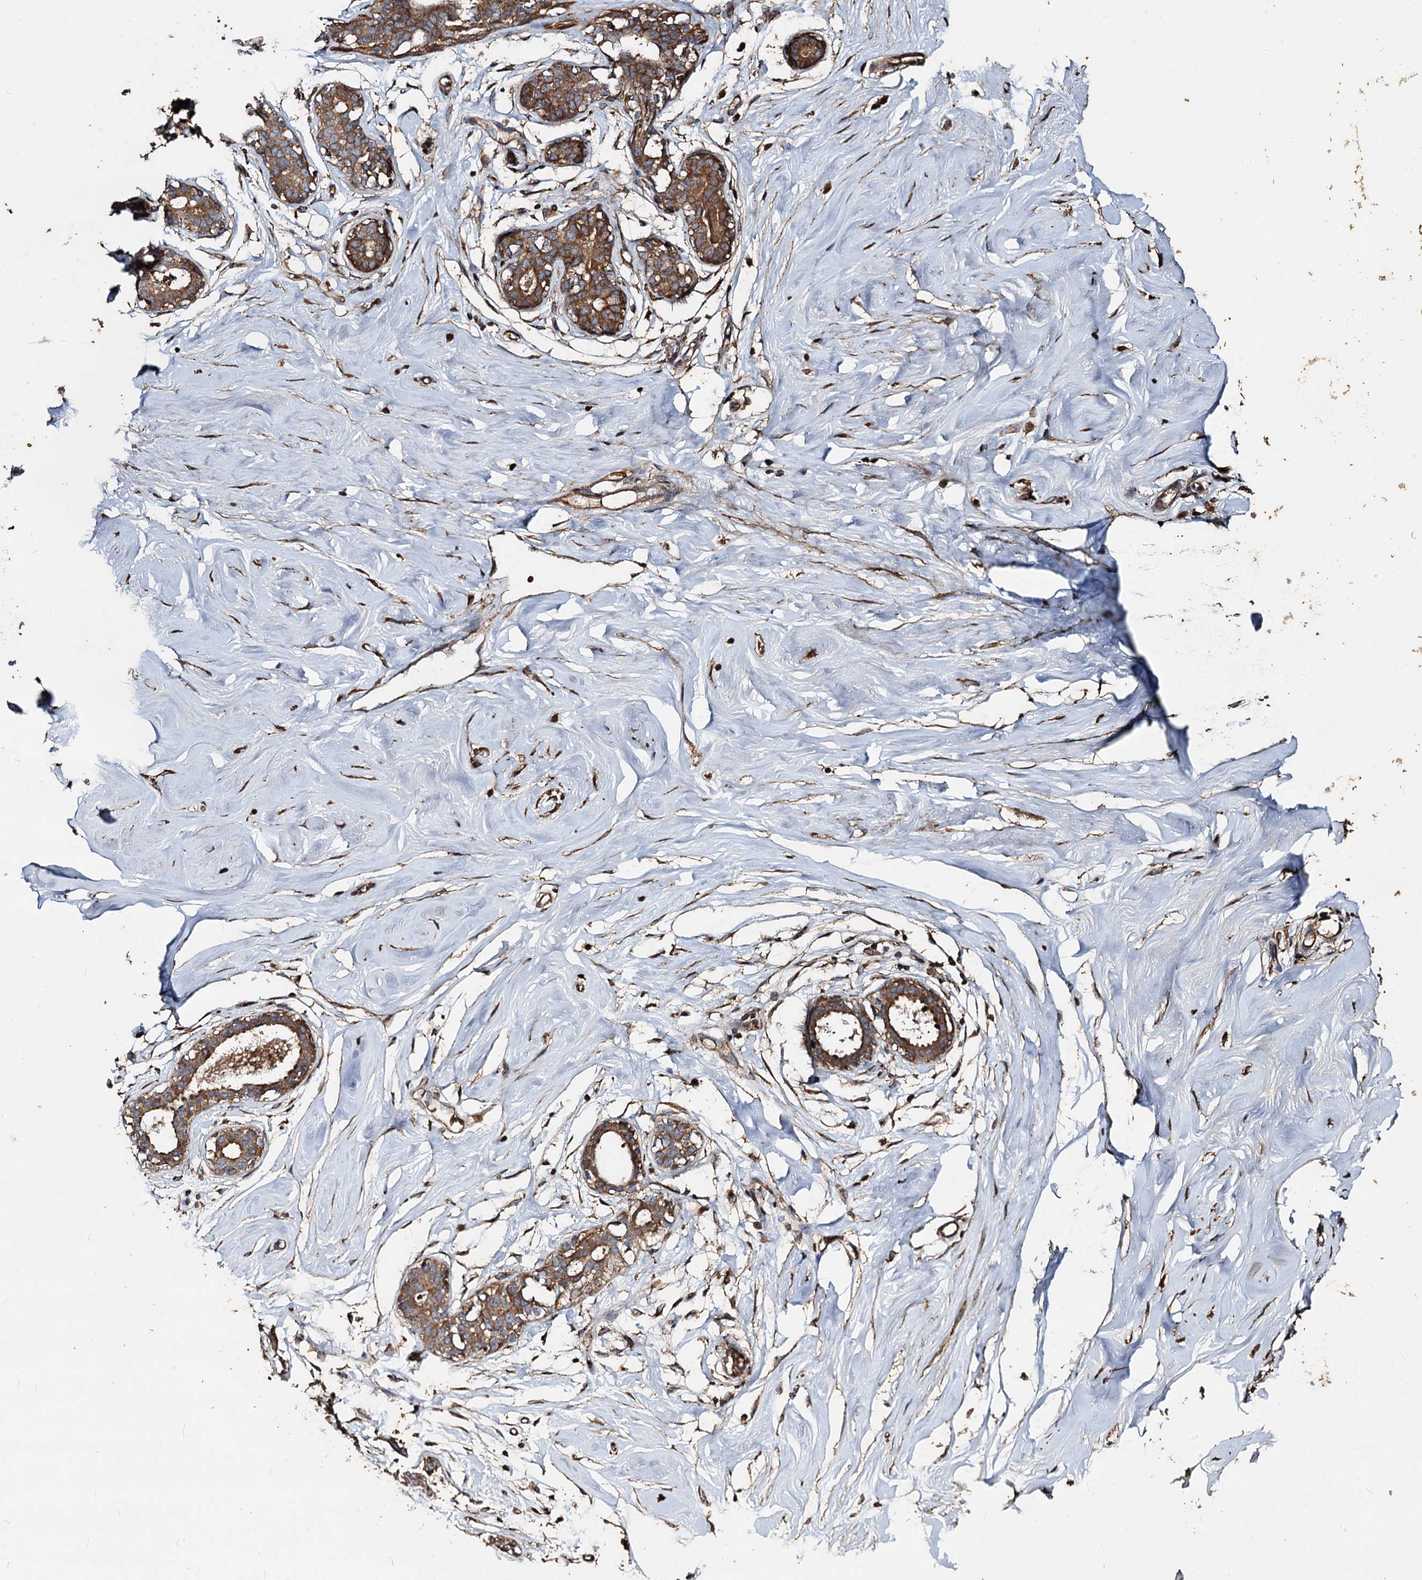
{"staining": {"intensity": "strong", "quantity": ">75%", "location": "cytoplasmic/membranous"}, "tissue": "breast", "cell_type": "Adipocytes", "image_type": "normal", "snomed": [{"axis": "morphology", "description": "Normal tissue, NOS"}, {"axis": "morphology", "description": "Adenoma, NOS"}, {"axis": "topography", "description": "Breast"}], "caption": "Immunohistochemistry (IHC) histopathology image of unremarkable human breast stained for a protein (brown), which reveals high levels of strong cytoplasmic/membranous positivity in about >75% of adipocytes.", "gene": "NOTCH2NLA", "patient": {"sex": "female", "age": 23}}